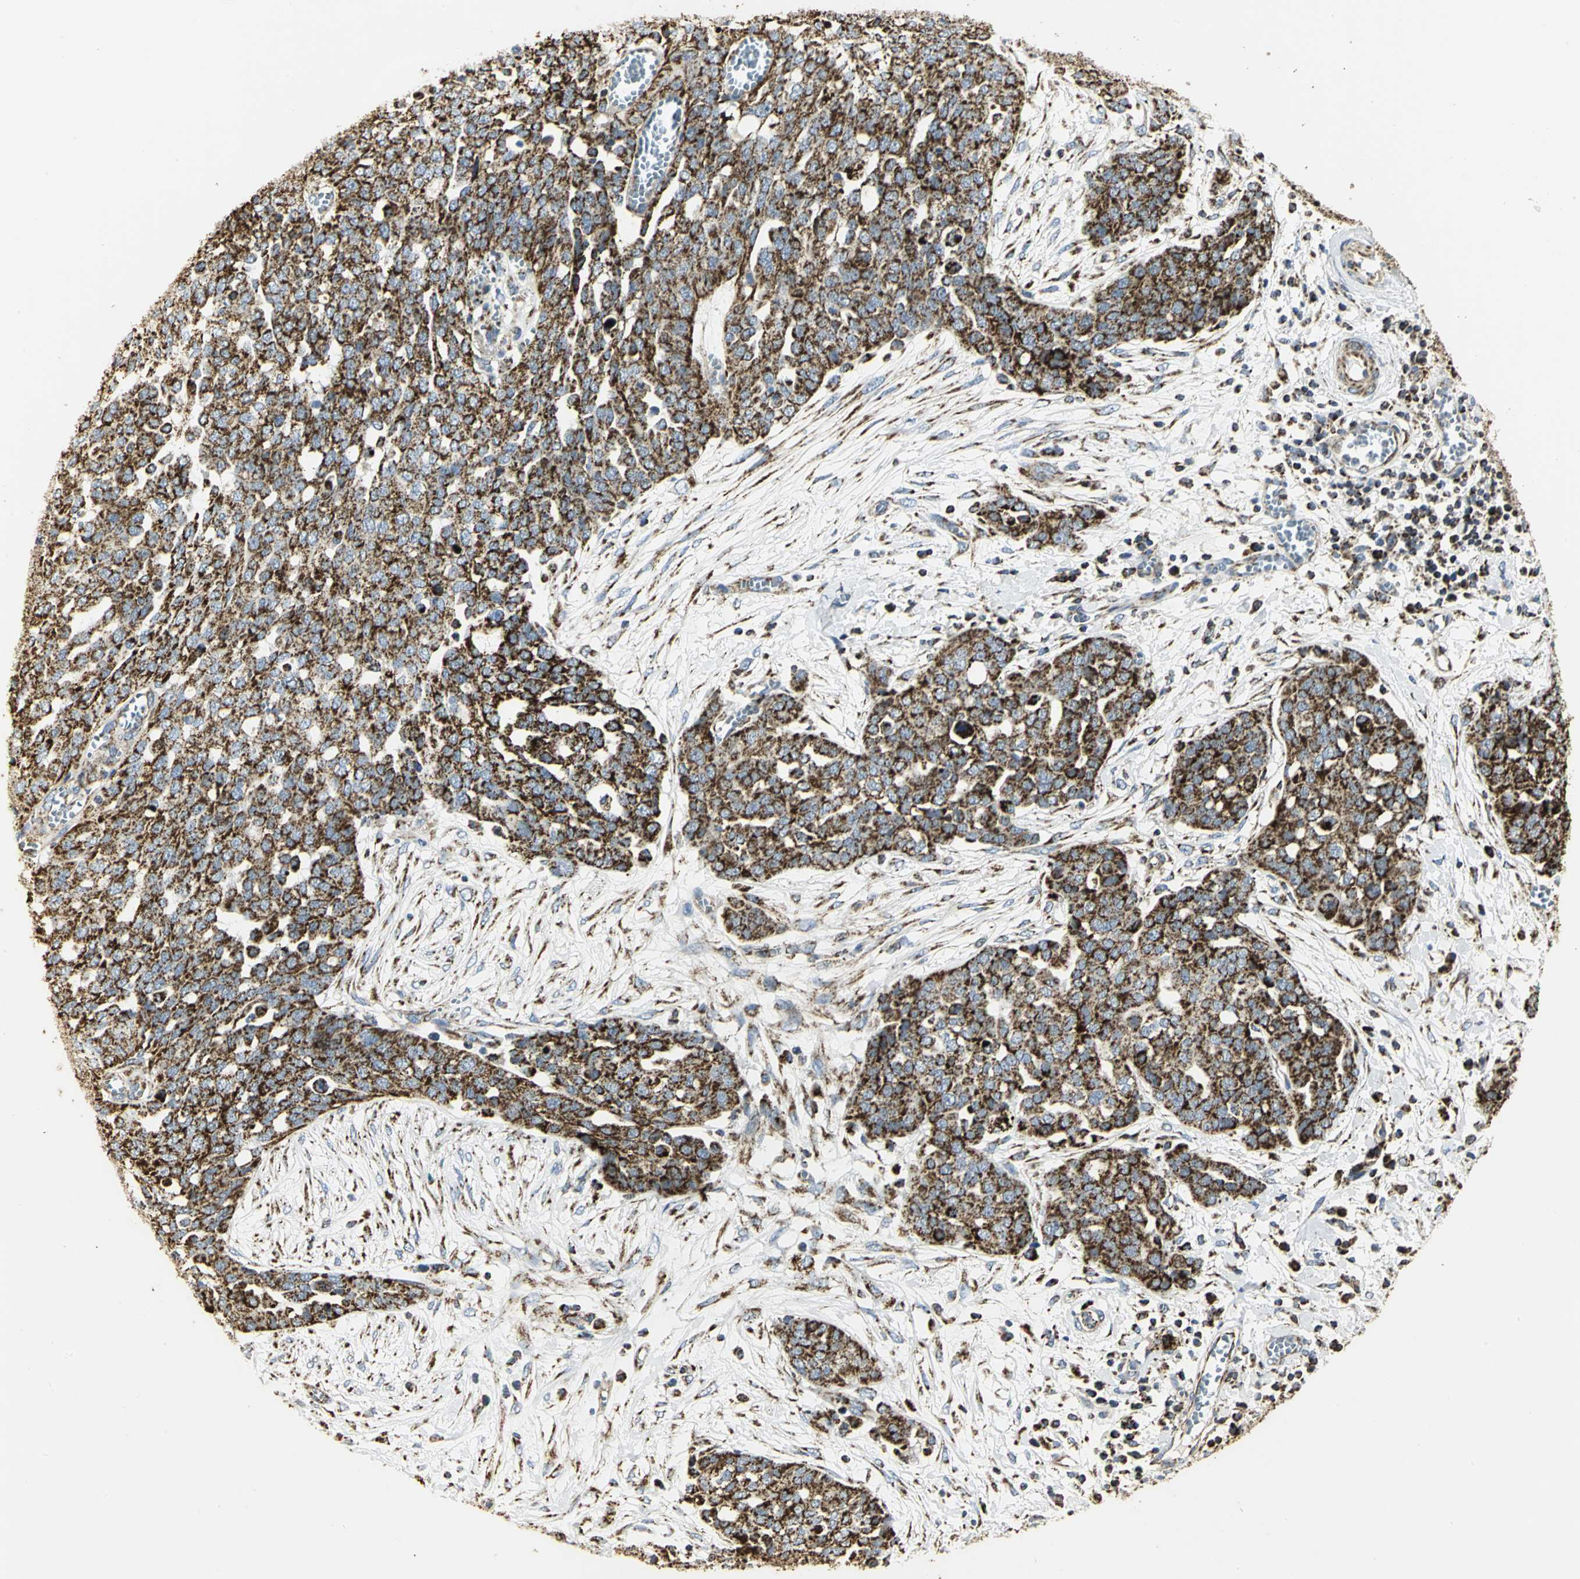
{"staining": {"intensity": "strong", "quantity": ">75%", "location": "cytoplasmic/membranous"}, "tissue": "ovarian cancer", "cell_type": "Tumor cells", "image_type": "cancer", "snomed": [{"axis": "morphology", "description": "Cystadenocarcinoma, serous, NOS"}, {"axis": "topography", "description": "Soft tissue"}, {"axis": "topography", "description": "Ovary"}], "caption": "Immunohistochemistry (IHC) photomicrograph of neoplastic tissue: serous cystadenocarcinoma (ovarian) stained using immunohistochemistry exhibits high levels of strong protein expression localized specifically in the cytoplasmic/membranous of tumor cells, appearing as a cytoplasmic/membranous brown color.", "gene": "VDAC1", "patient": {"sex": "female", "age": 57}}